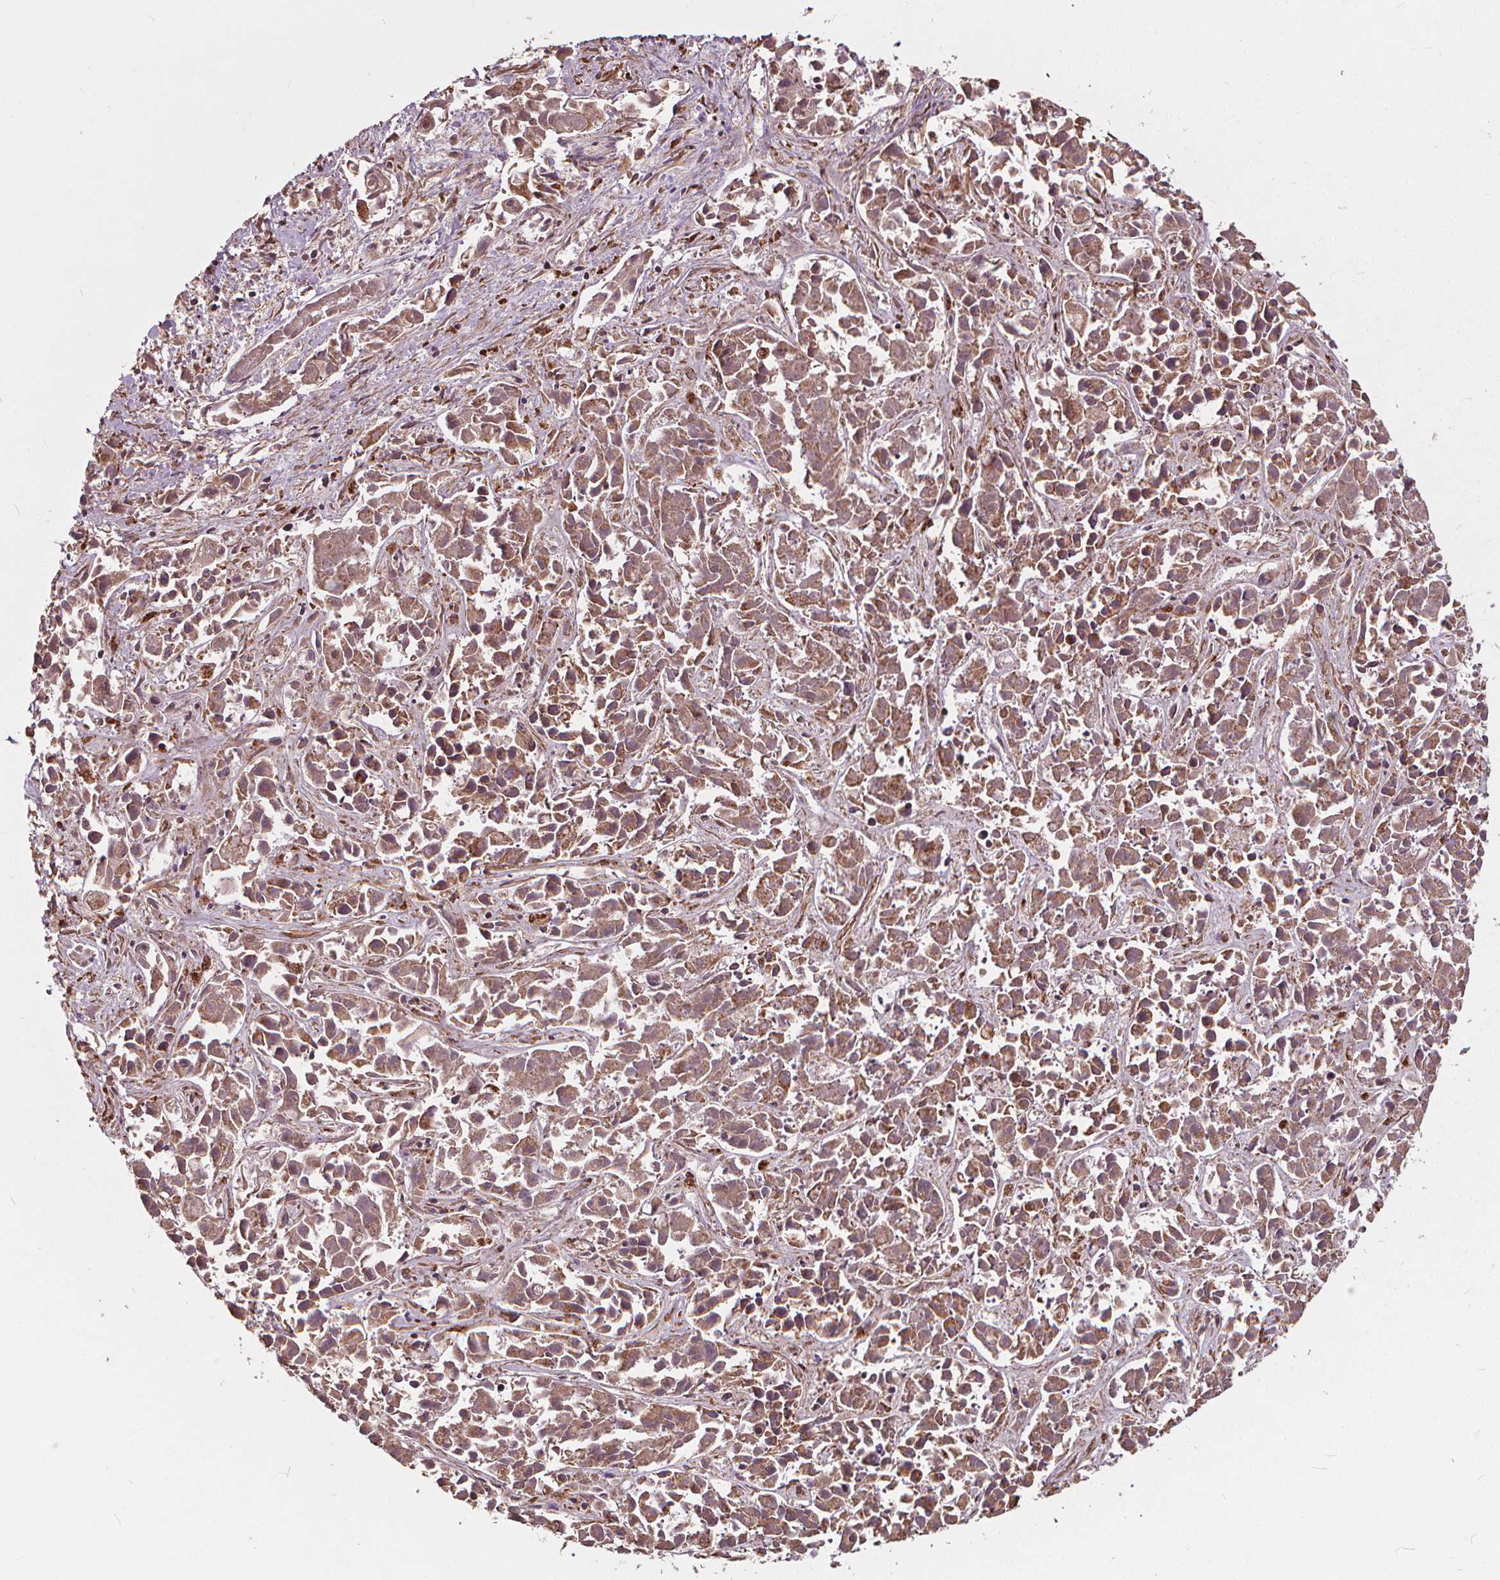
{"staining": {"intensity": "moderate", "quantity": ">75%", "location": "cytoplasmic/membranous"}, "tissue": "liver cancer", "cell_type": "Tumor cells", "image_type": "cancer", "snomed": [{"axis": "morphology", "description": "Cholangiocarcinoma"}, {"axis": "topography", "description": "Liver"}], "caption": "This histopathology image reveals immunohistochemistry staining of cholangiocarcinoma (liver), with medium moderate cytoplasmic/membranous staining in approximately >75% of tumor cells.", "gene": "ORAI2", "patient": {"sex": "female", "age": 81}}